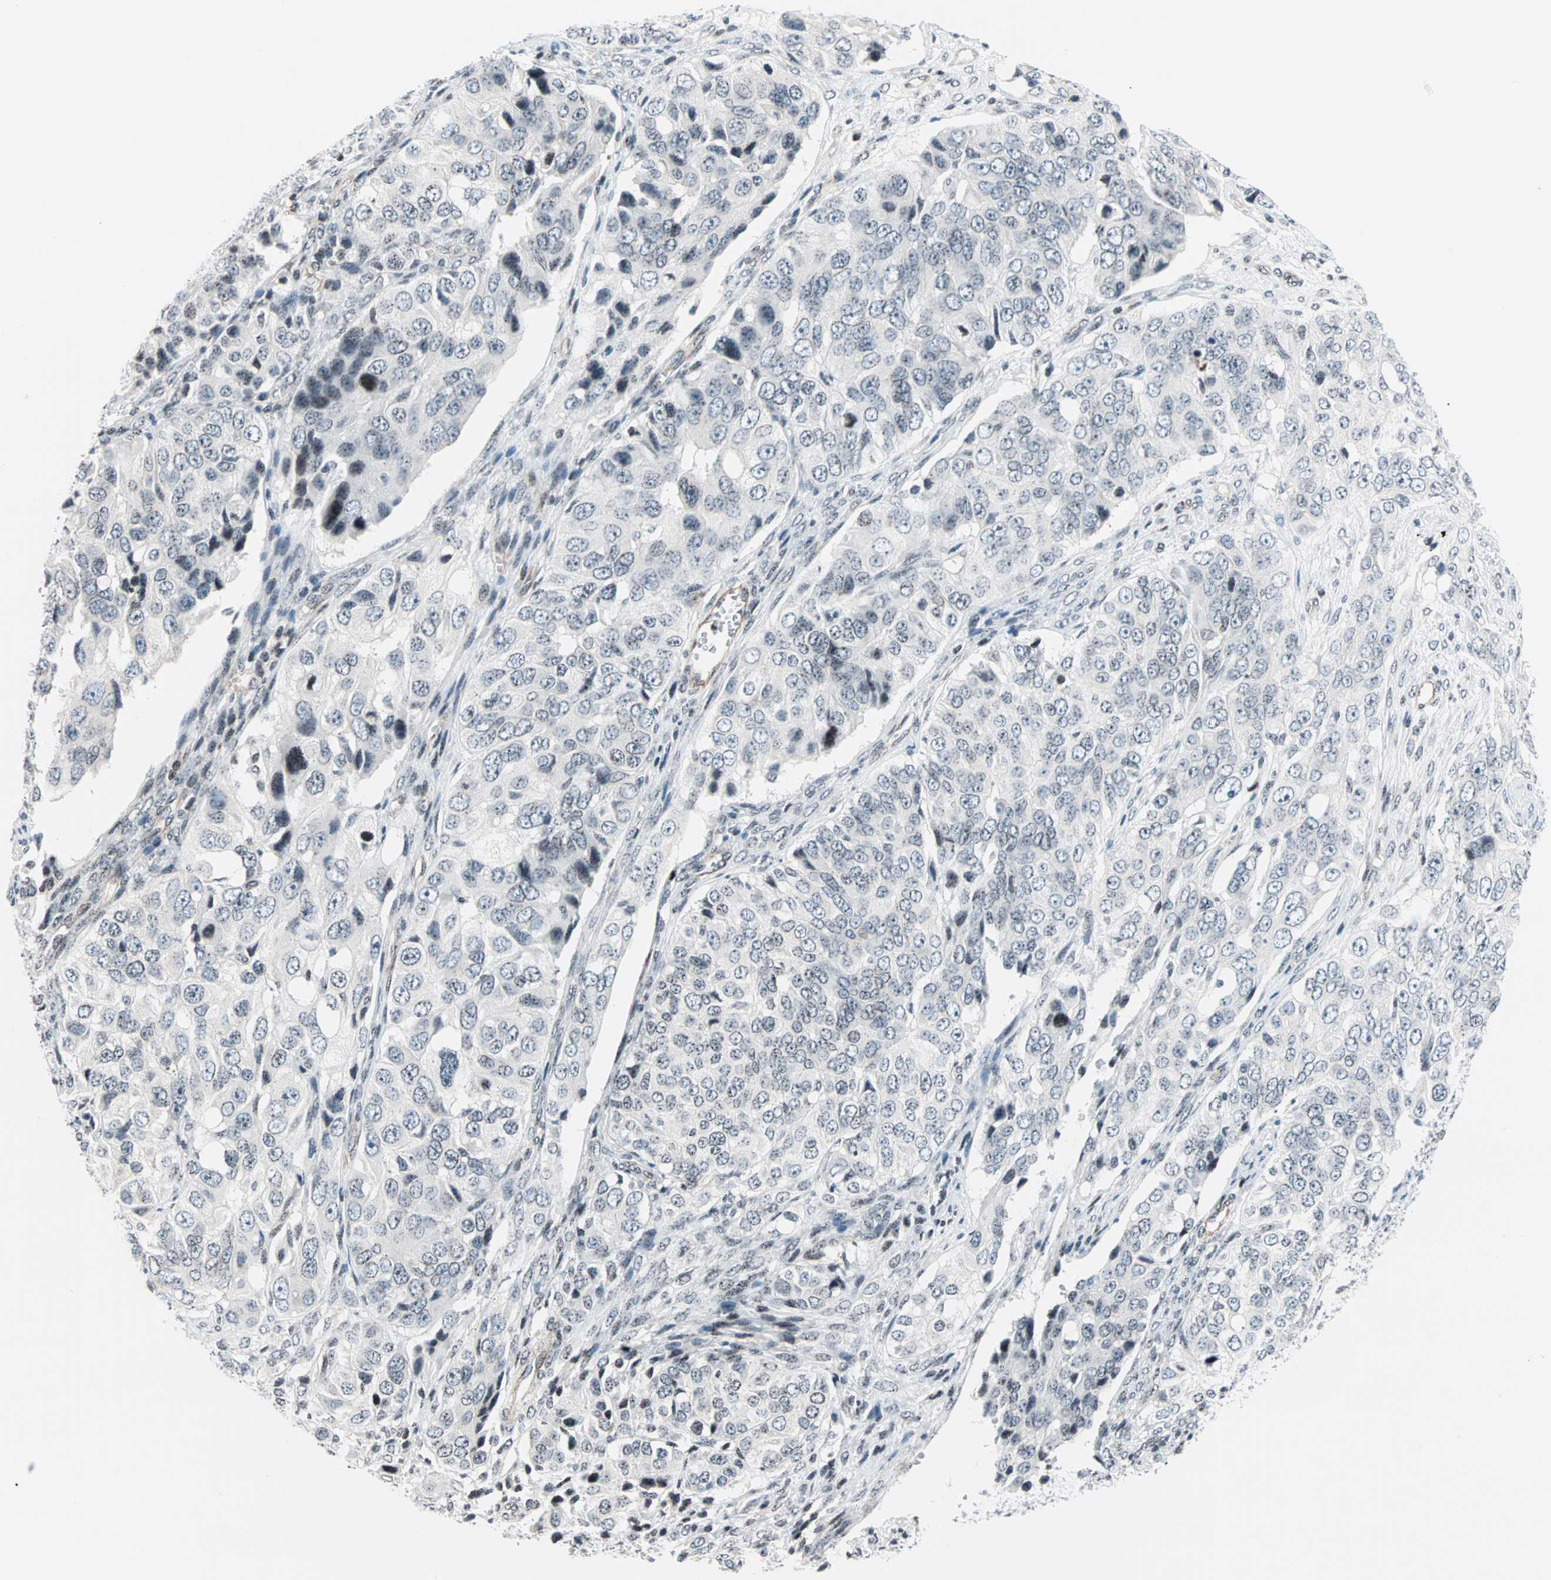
{"staining": {"intensity": "weak", "quantity": "<25%", "location": "nuclear"}, "tissue": "ovarian cancer", "cell_type": "Tumor cells", "image_type": "cancer", "snomed": [{"axis": "morphology", "description": "Carcinoma, endometroid"}, {"axis": "topography", "description": "Ovary"}], "caption": "There is no significant positivity in tumor cells of ovarian cancer.", "gene": "CENPA", "patient": {"sex": "female", "age": 51}}